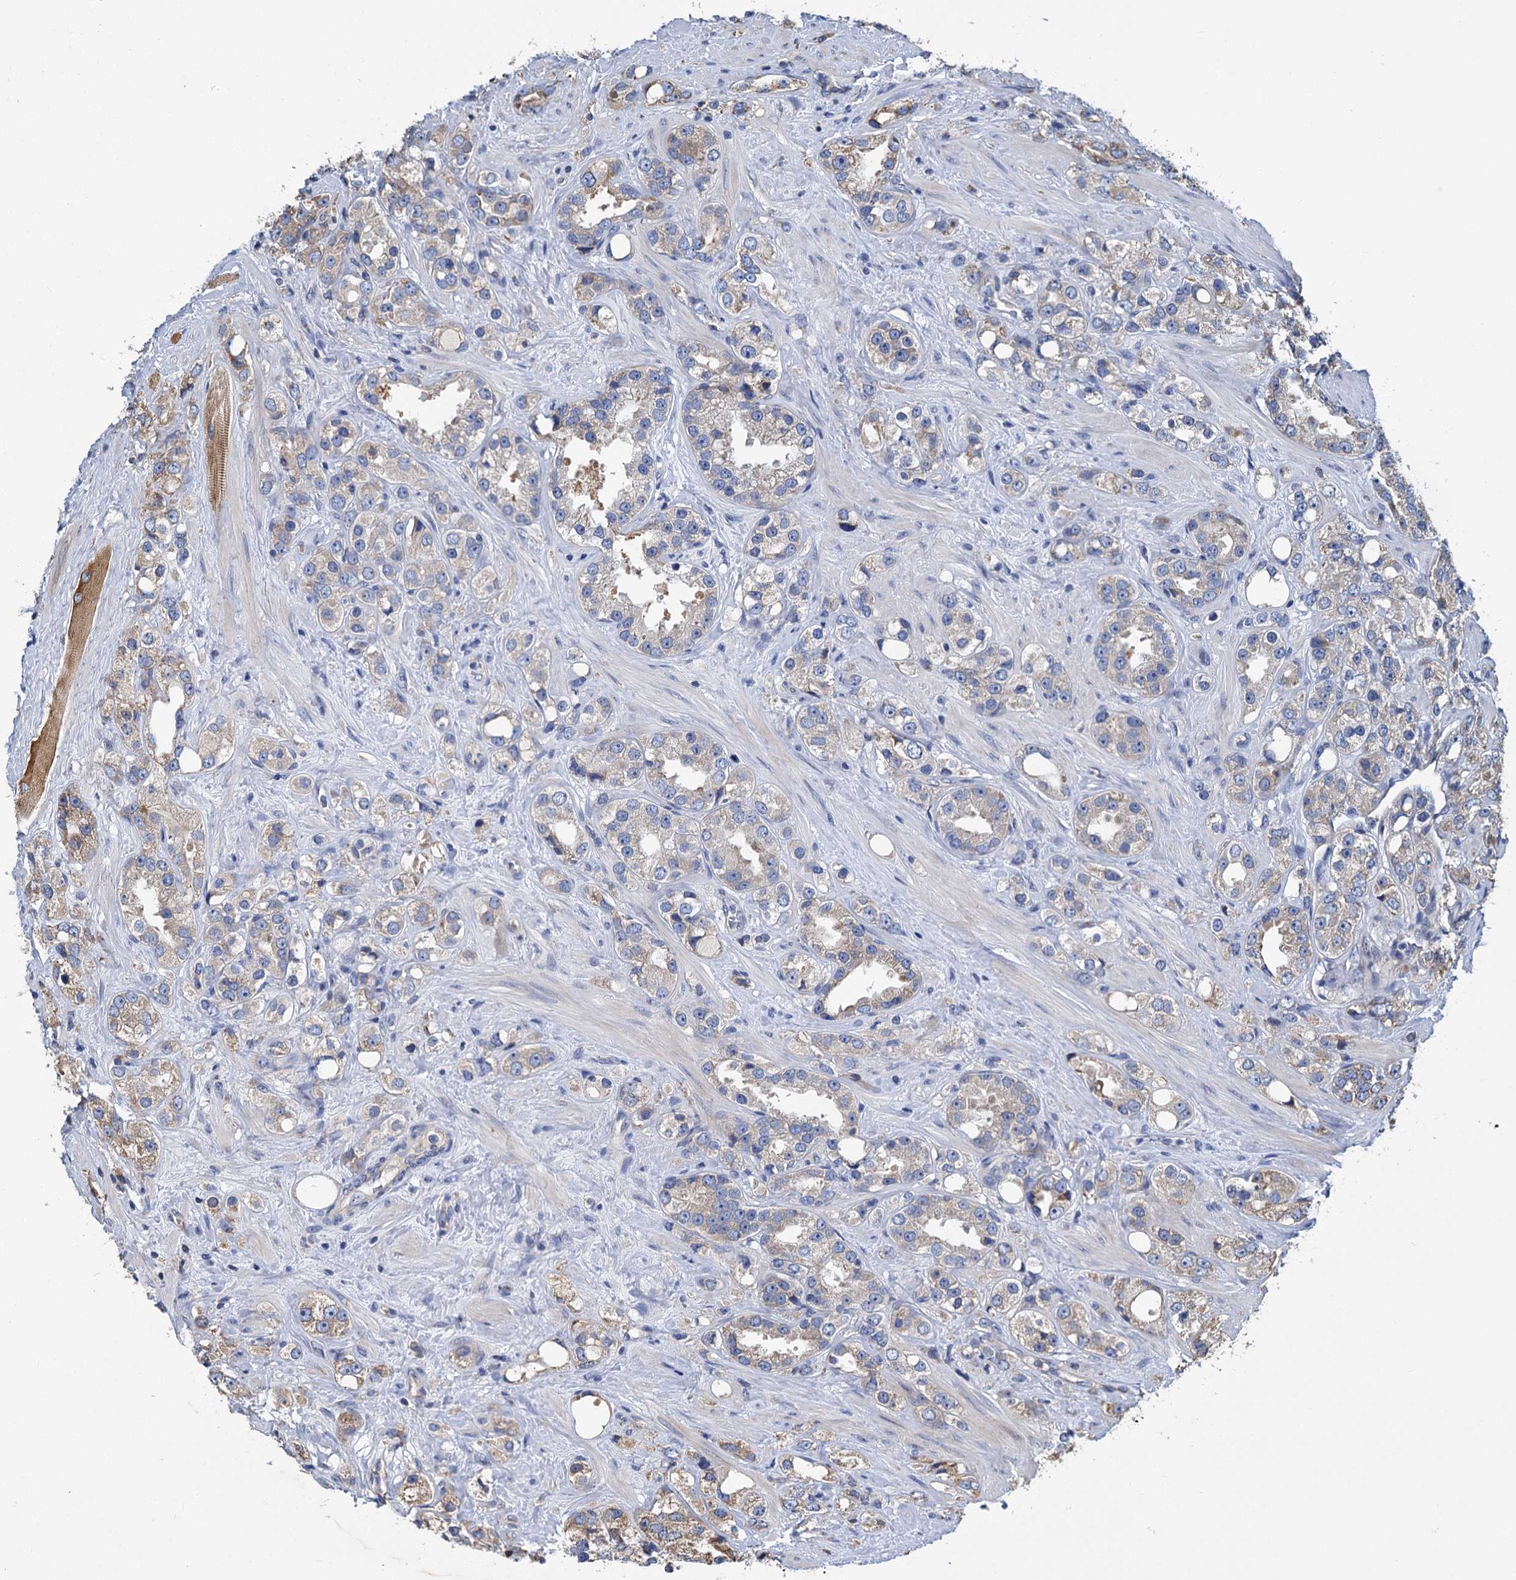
{"staining": {"intensity": "weak", "quantity": "25%-75%", "location": "cytoplasmic/membranous"}, "tissue": "prostate cancer", "cell_type": "Tumor cells", "image_type": "cancer", "snomed": [{"axis": "morphology", "description": "Adenocarcinoma, NOS"}, {"axis": "topography", "description": "Prostate"}], "caption": "A high-resolution photomicrograph shows IHC staining of adenocarcinoma (prostate), which demonstrates weak cytoplasmic/membranous expression in about 25%-75% of tumor cells.", "gene": "LINS1", "patient": {"sex": "male", "age": 79}}